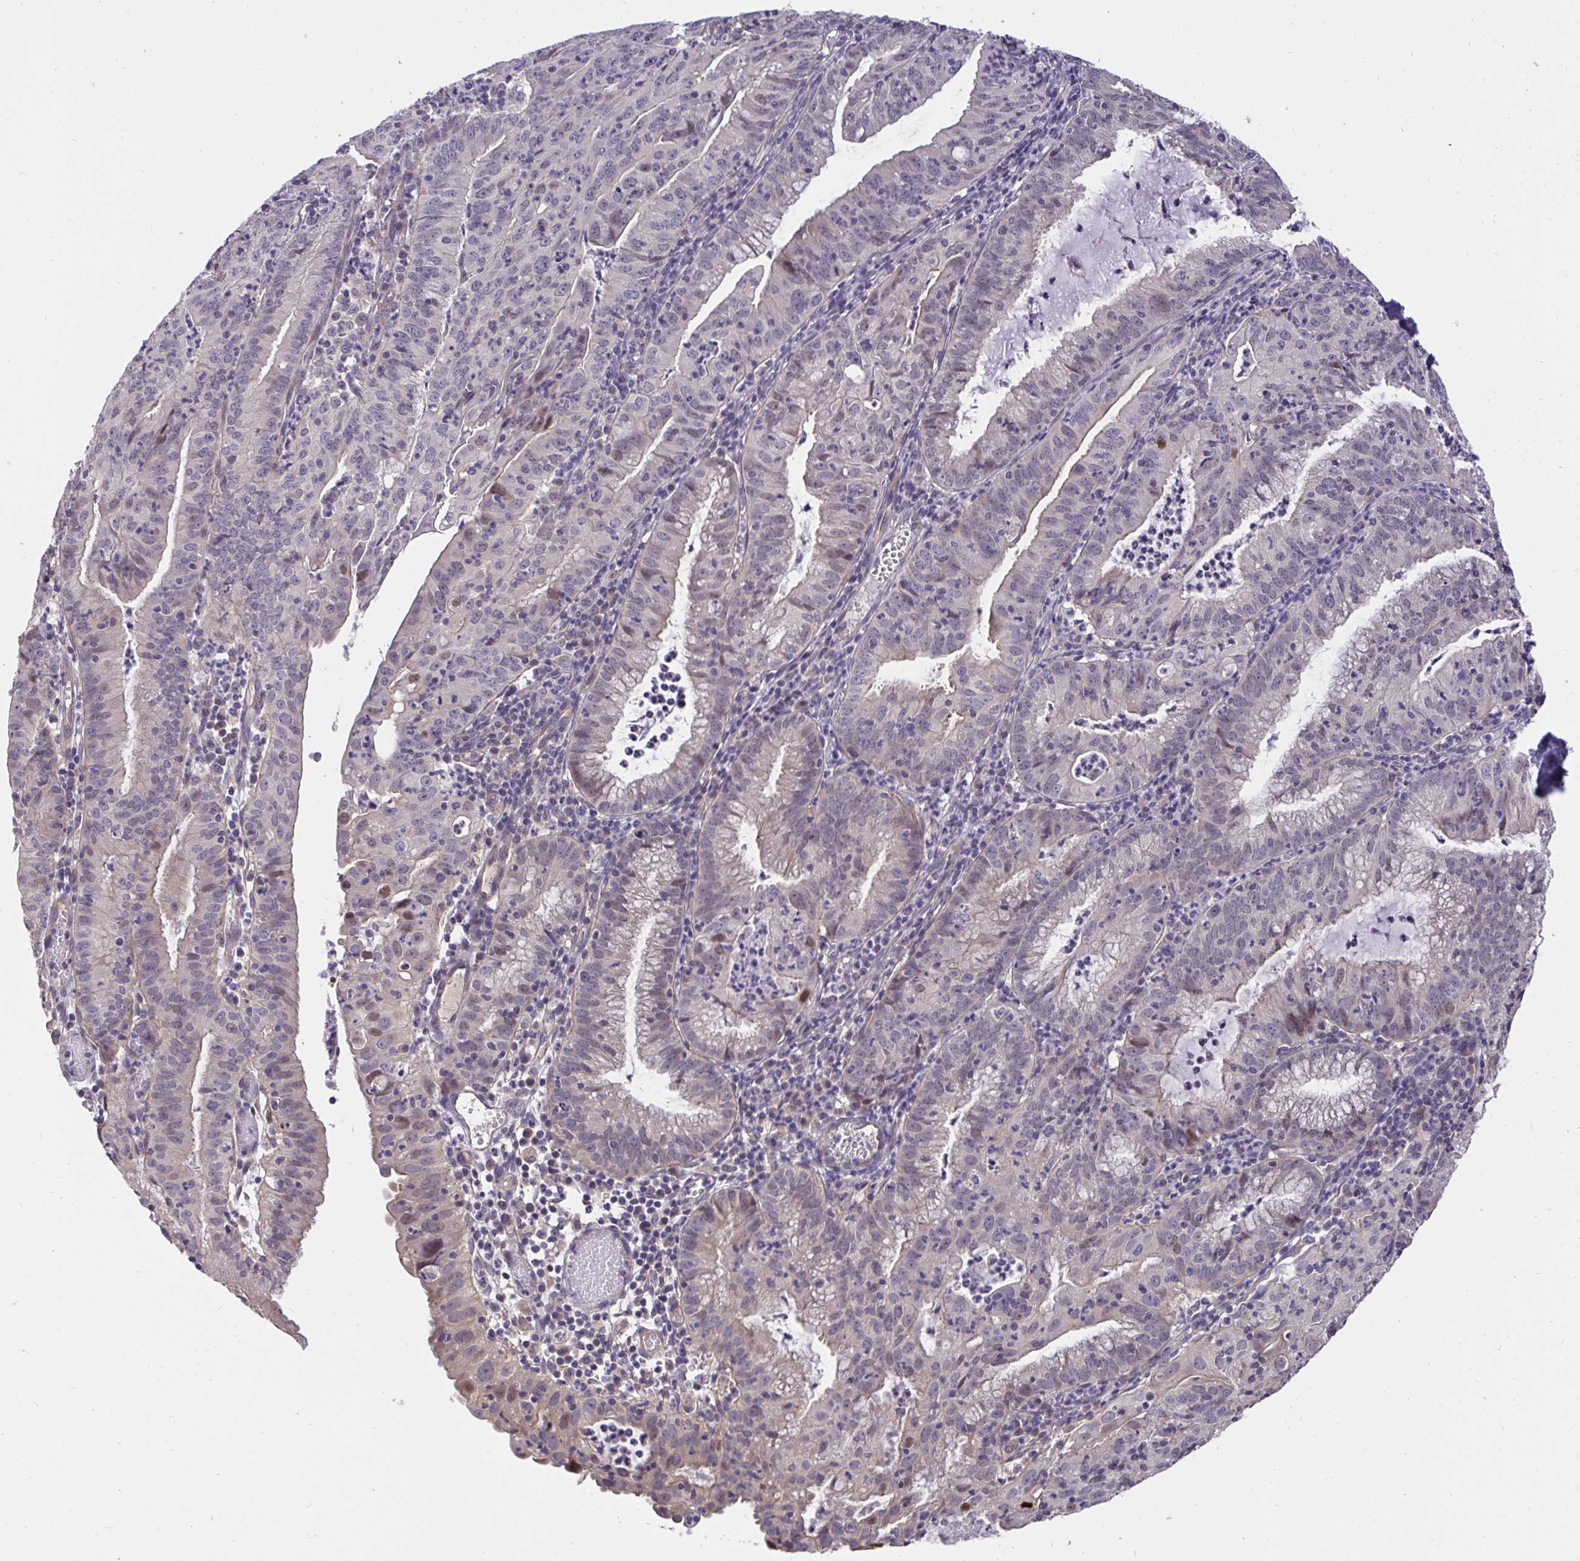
{"staining": {"intensity": "moderate", "quantity": "<25%", "location": "nuclear"}, "tissue": "endometrial cancer", "cell_type": "Tumor cells", "image_type": "cancer", "snomed": [{"axis": "morphology", "description": "Adenocarcinoma, NOS"}, {"axis": "topography", "description": "Endometrium"}], "caption": "Protein staining by IHC reveals moderate nuclear expression in approximately <25% of tumor cells in endometrial cancer.", "gene": "C19orf54", "patient": {"sex": "female", "age": 60}}